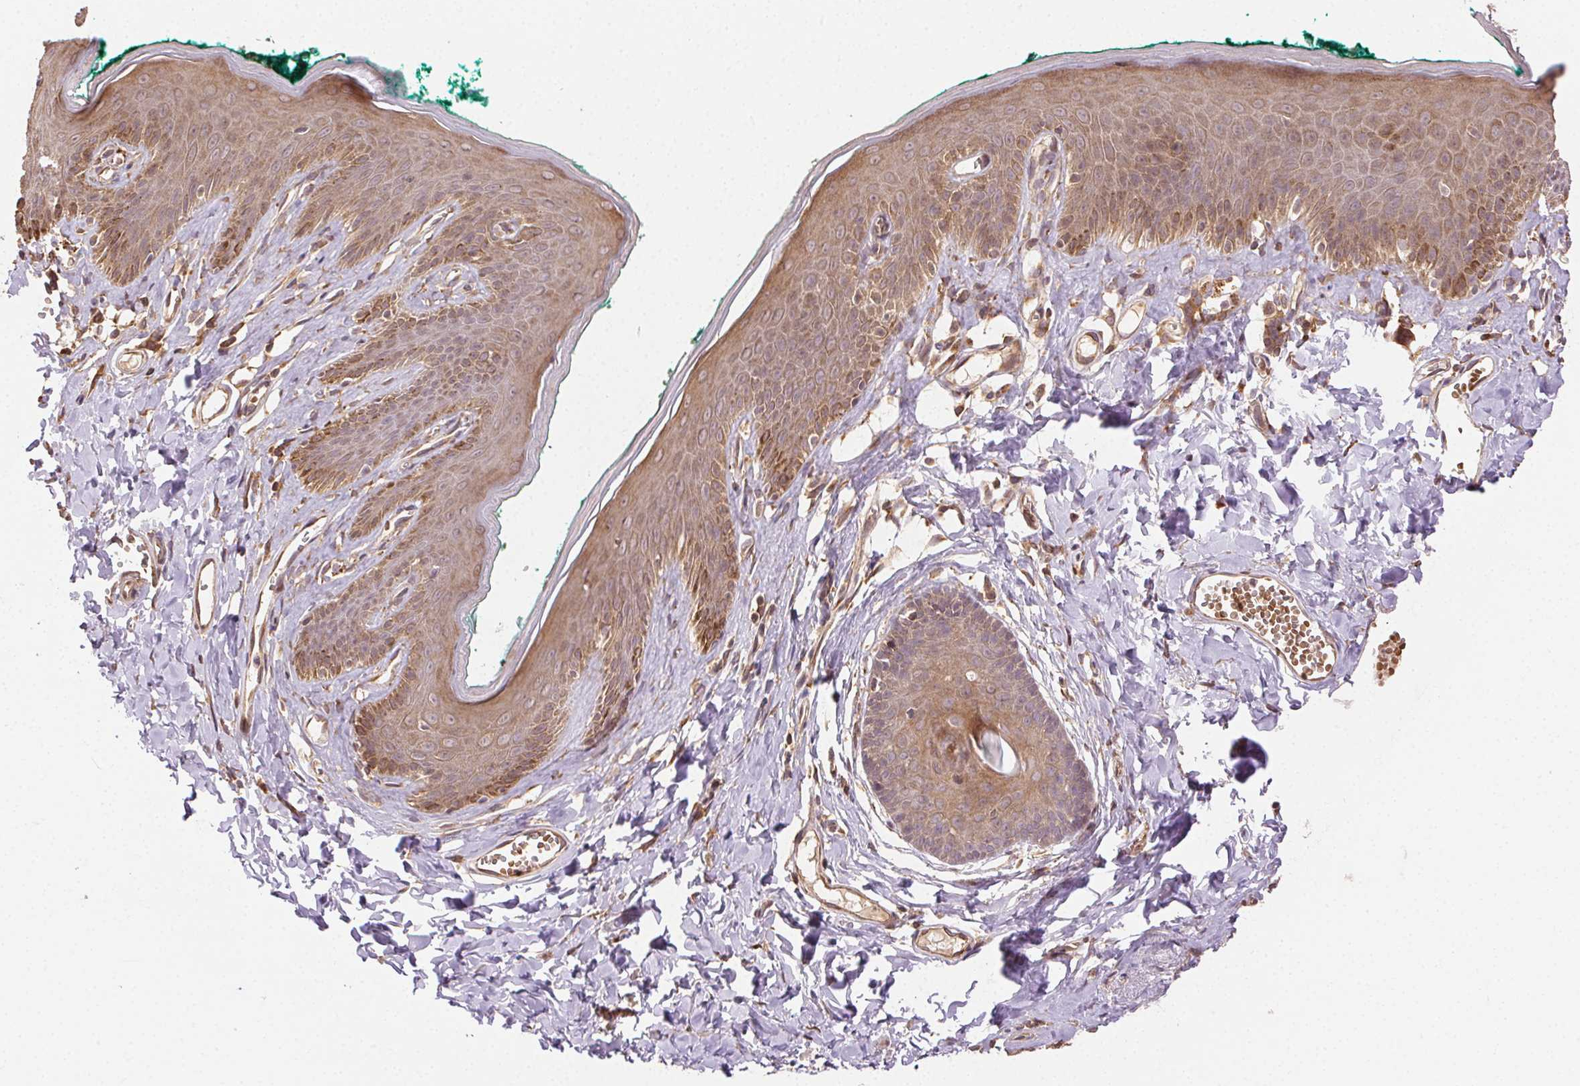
{"staining": {"intensity": "moderate", "quantity": ">75%", "location": "cytoplasmic/membranous"}, "tissue": "skin", "cell_type": "Epidermal cells", "image_type": "normal", "snomed": [{"axis": "morphology", "description": "Normal tissue, NOS"}, {"axis": "topography", "description": "Vulva"}, {"axis": "topography", "description": "Peripheral nerve tissue"}], "caption": "Moderate cytoplasmic/membranous staining for a protein is seen in about >75% of epidermal cells of unremarkable skin using immunohistochemistry.", "gene": "KLHL15", "patient": {"sex": "female", "age": 66}}